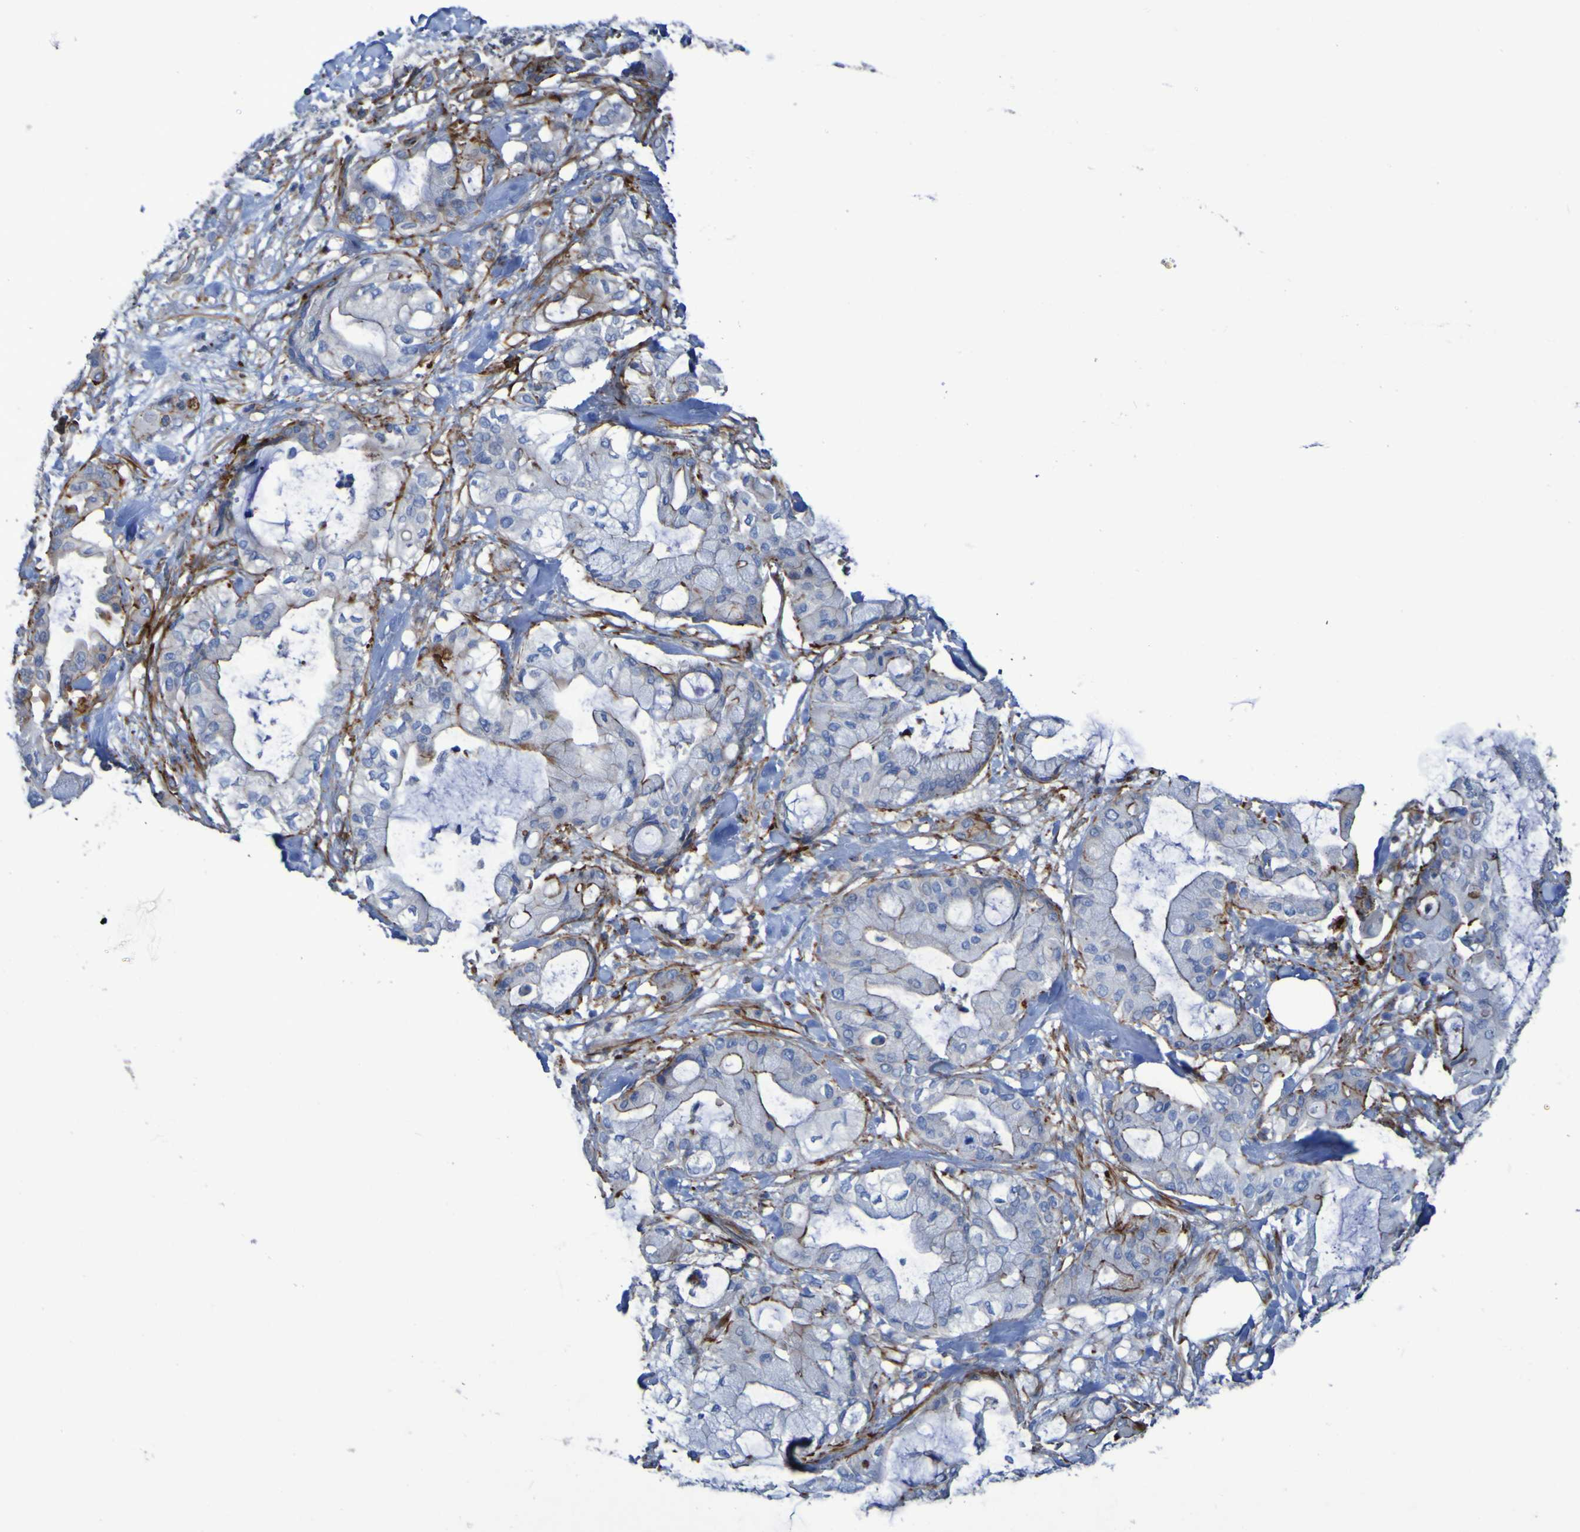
{"staining": {"intensity": "strong", "quantity": "<25%", "location": "cytoplasmic/membranous"}, "tissue": "pancreatic cancer", "cell_type": "Tumor cells", "image_type": "cancer", "snomed": [{"axis": "morphology", "description": "Adenocarcinoma, NOS"}, {"axis": "morphology", "description": "Adenocarcinoma, metastatic, NOS"}, {"axis": "topography", "description": "Lymph node"}, {"axis": "topography", "description": "Pancreas"}, {"axis": "topography", "description": "Duodenum"}], "caption": "The immunohistochemical stain highlights strong cytoplasmic/membranous expression in tumor cells of pancreatic adenocarcinoma tissue.", "gene": "RNF182", "patient": {"sex": "female", "age": 64}}